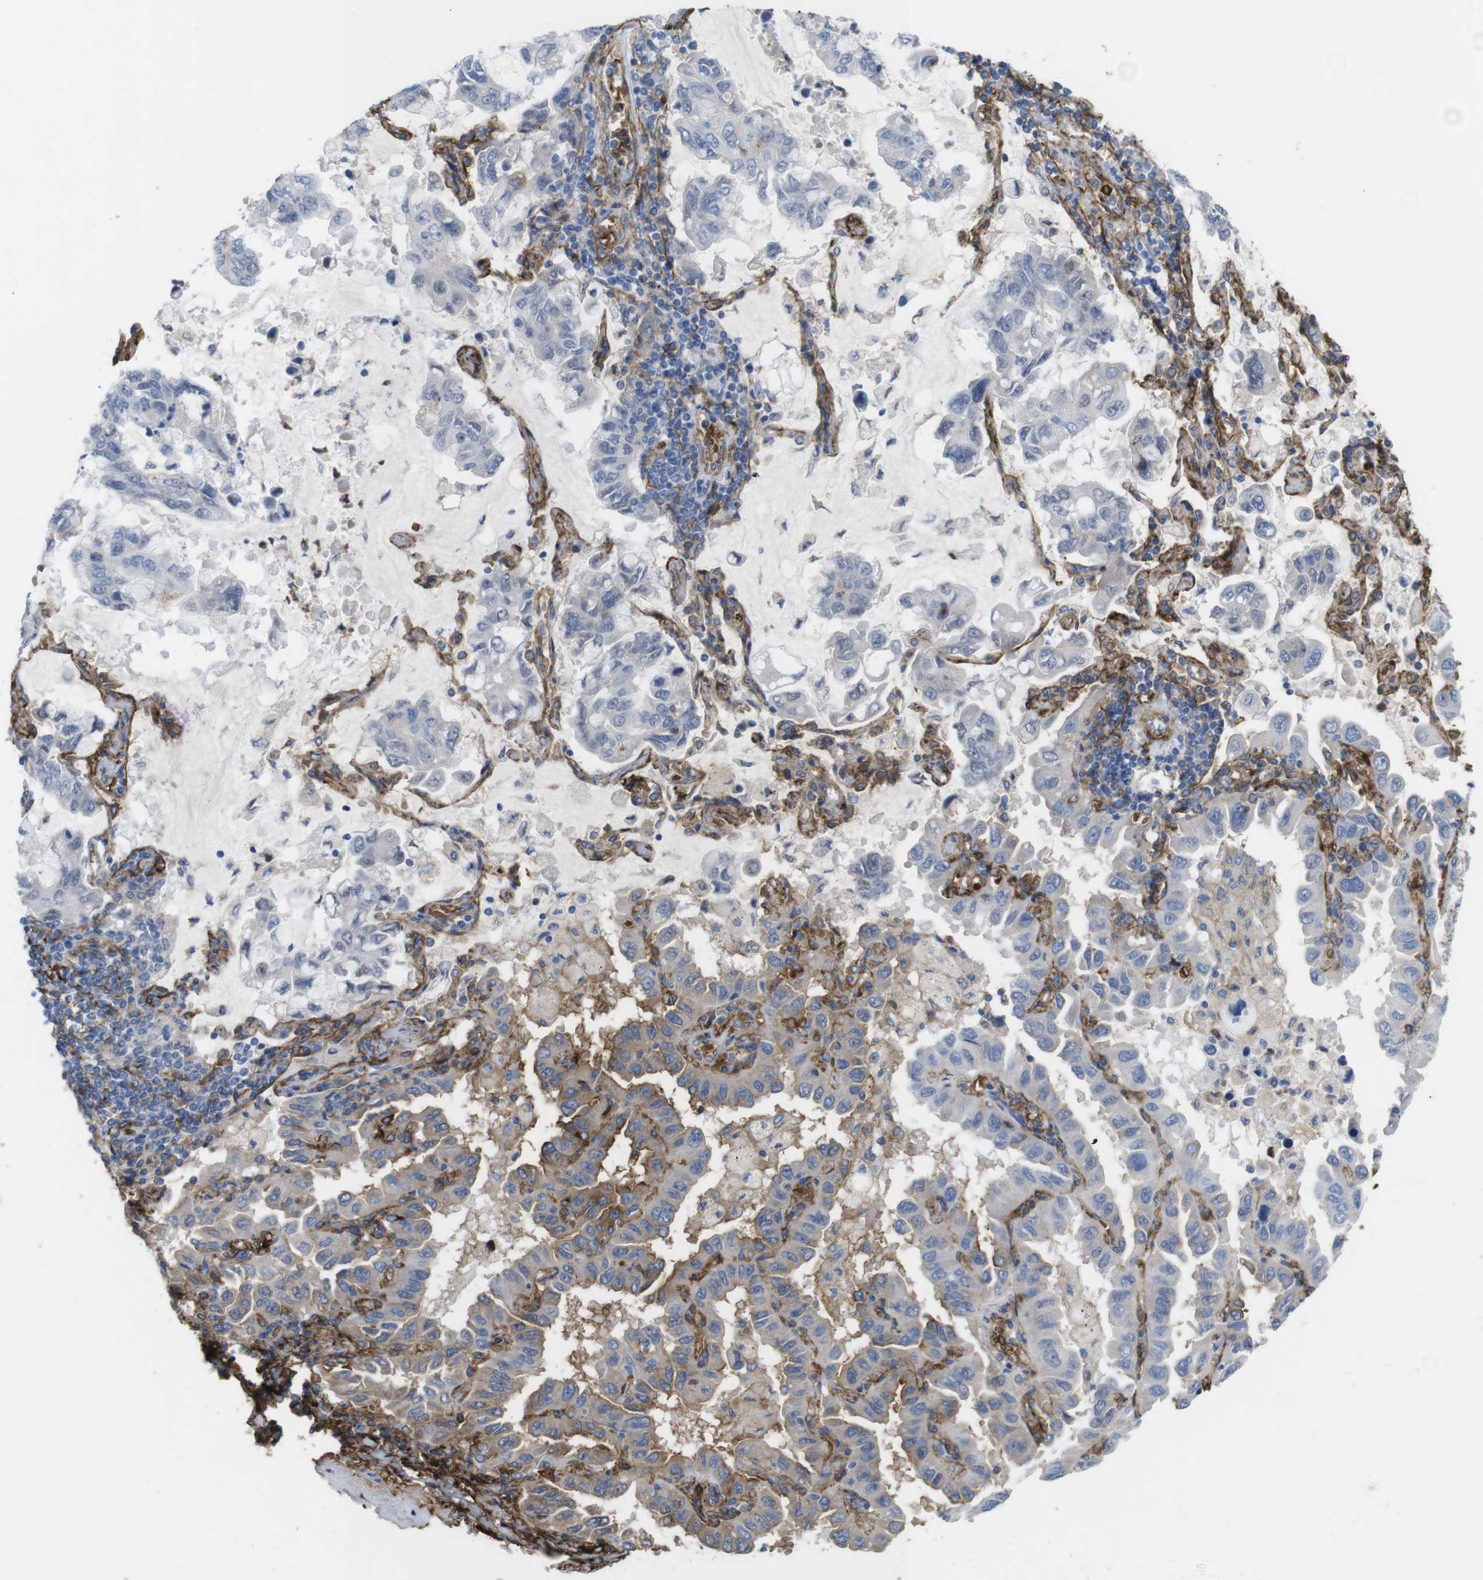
{"staining": {"intensity": "negative", "quantity": "none", "location": "none"}, "tissue": "lung cancer", "cell_type": "Tumor cells", "image_type": "cancer", "snomed": [{"axis": "morphology", "description": "Adenocarcinoma, NOS"}, {"axis": "topography", "description": "Lung"}], "caption": "Immunohistochemistry (IHC) image of neoplastic tissue: lung cancer (adenocarcinoma) stained with DAB (3,3'-diaminobenzidine) displays no significant protein positivity in tumor cells. The staining was performed using DAB to visualize the protein expression in brown, while the nuclei were stained in blue with hematoxylin (Magnification: 20x).", "gene": "CYBRD1", "patient": {"sex": "male", "age": 64}}